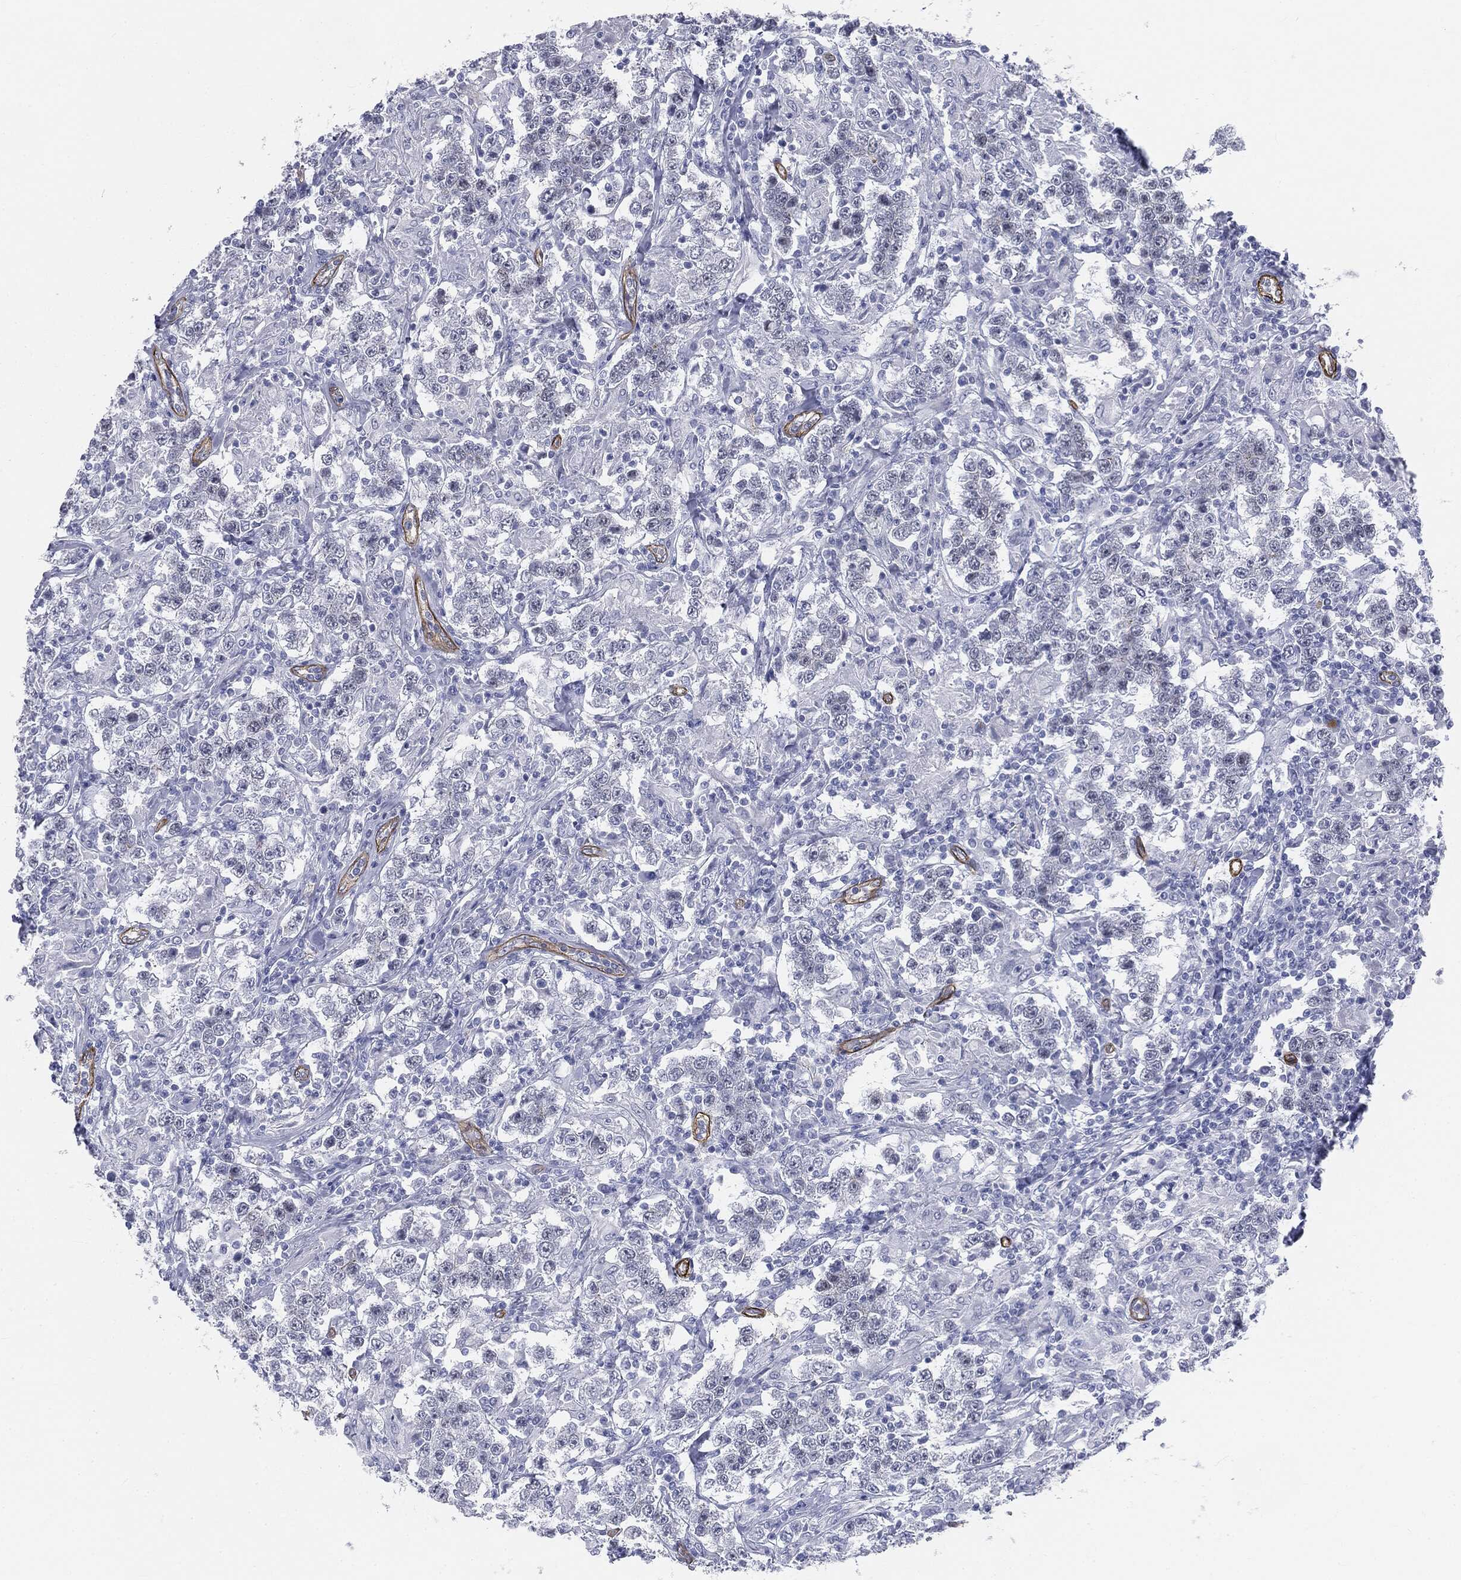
{"staining": {"intensity": "negative", "quantity": "none", "location": "none"}, "tissue": "testis cancer", "cell_type": "Tumor cells", "image_type": "cancer", "snomed": [{"axis": "morphology", "description": "Seminoma, NOS"}, {"axis": "morphology", "description": "Carcinoma, Embryonal, NOS"}, {"axis": "topography", "description": "Testis"}], "caption": "Immunohistochemical staining of testis cancer (seminoma) demonstrates no significant expression in tumor cells.", "gene": "MUC5AC", "patient": {"sex": "male", "age": 41}}